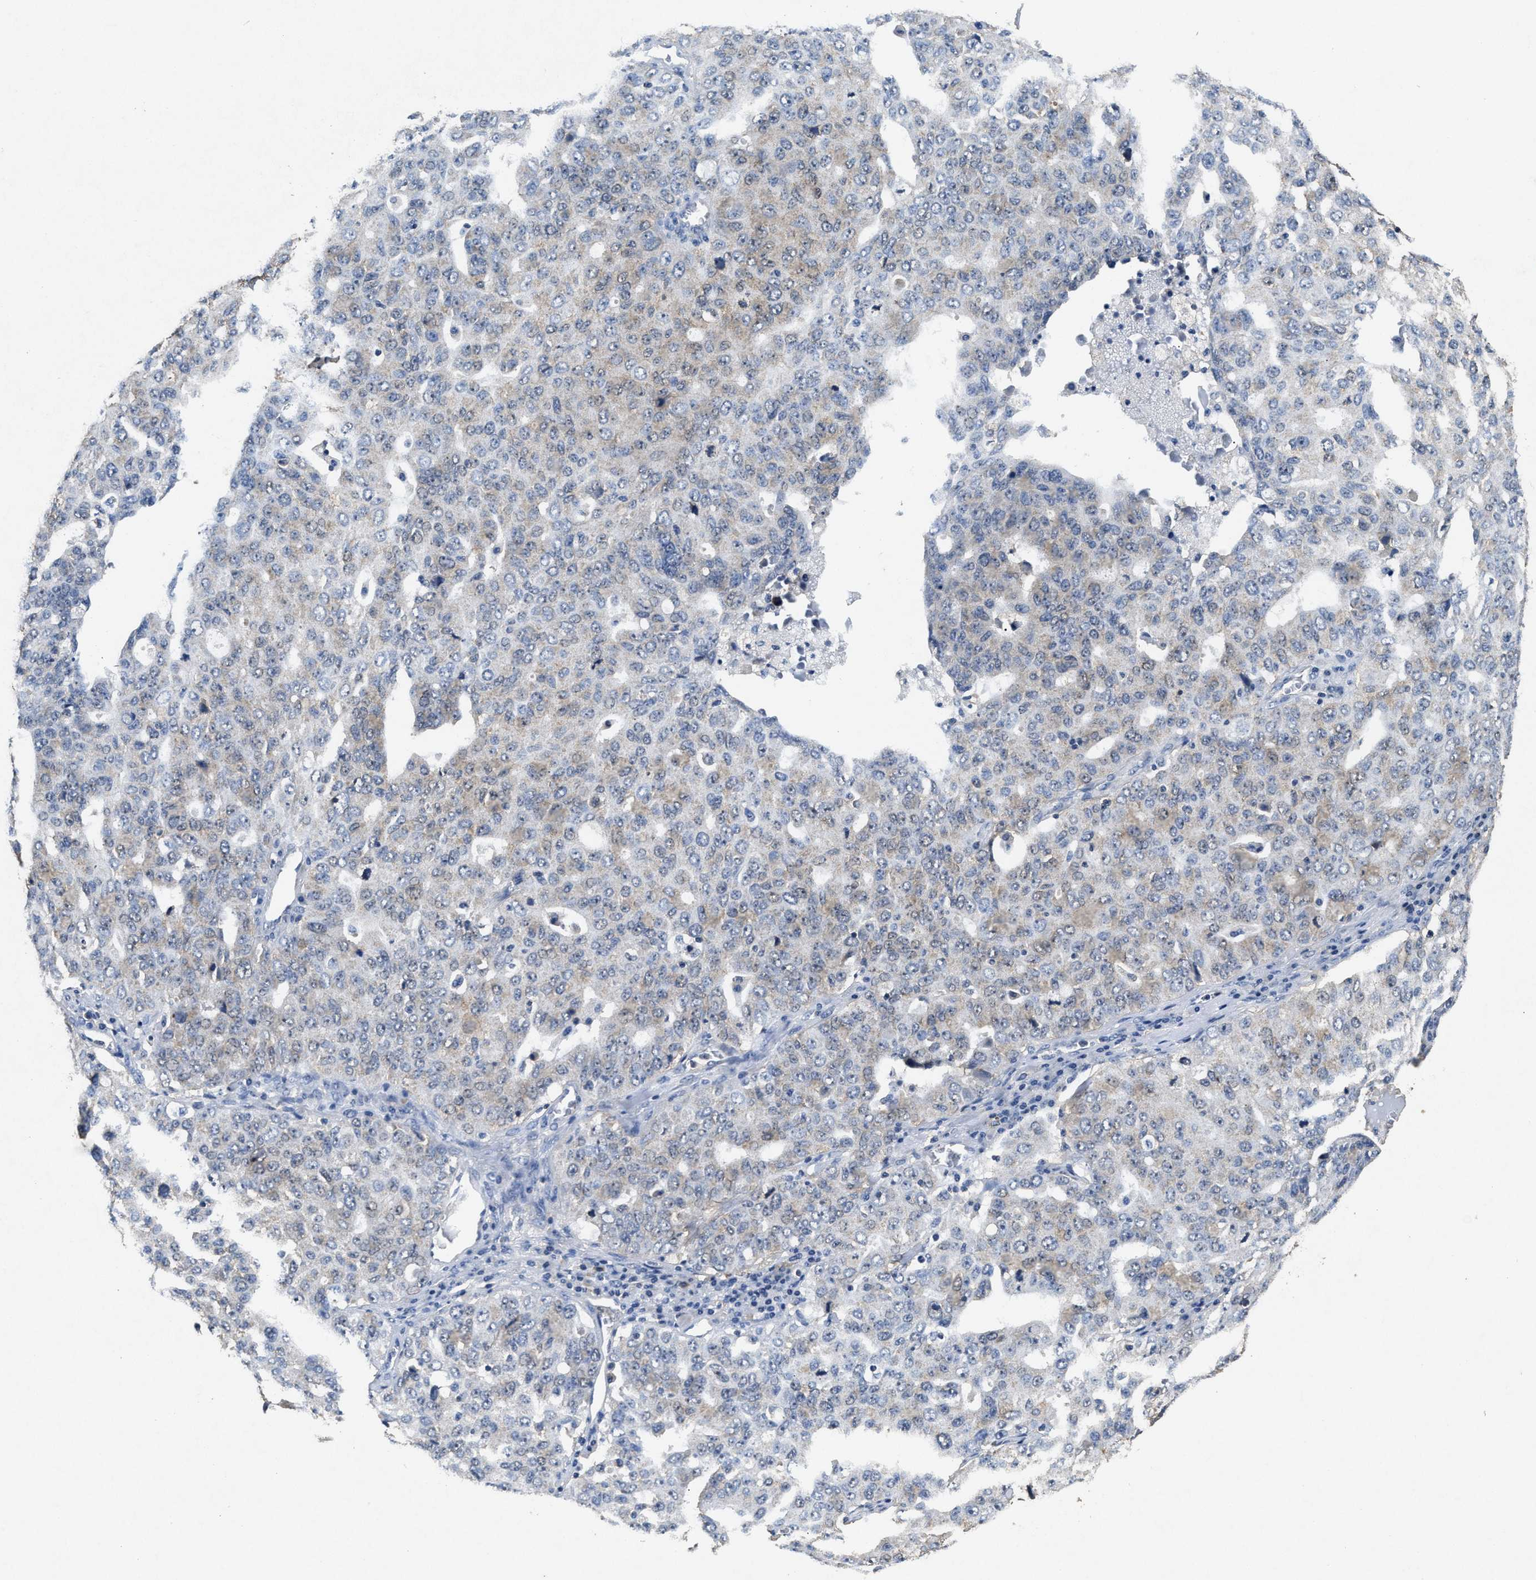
{"staining": {"intensity": "weak", "quantity": "<25%", "location": "cytoplasmic/membranous"}, "tissue": "ovarian cancer", "cell_type": "Tumor cells", "image_type": "cancer", "snomed": [{"axis": "morphology", "description": "Carcinoma, endometroid"}, {"axis": "topography", "description": "Ovary"}], "caption": "Immunohistochemical staining of human endometroid carcinoma (ovarian) reveals no significant staining in tumor cells. (DAB immunohistochemistry (IHC) visualized using brightfield microscopy, high magnification).", "gene": "ACAT2", "patient": {"sex": "female", "age": 62}}